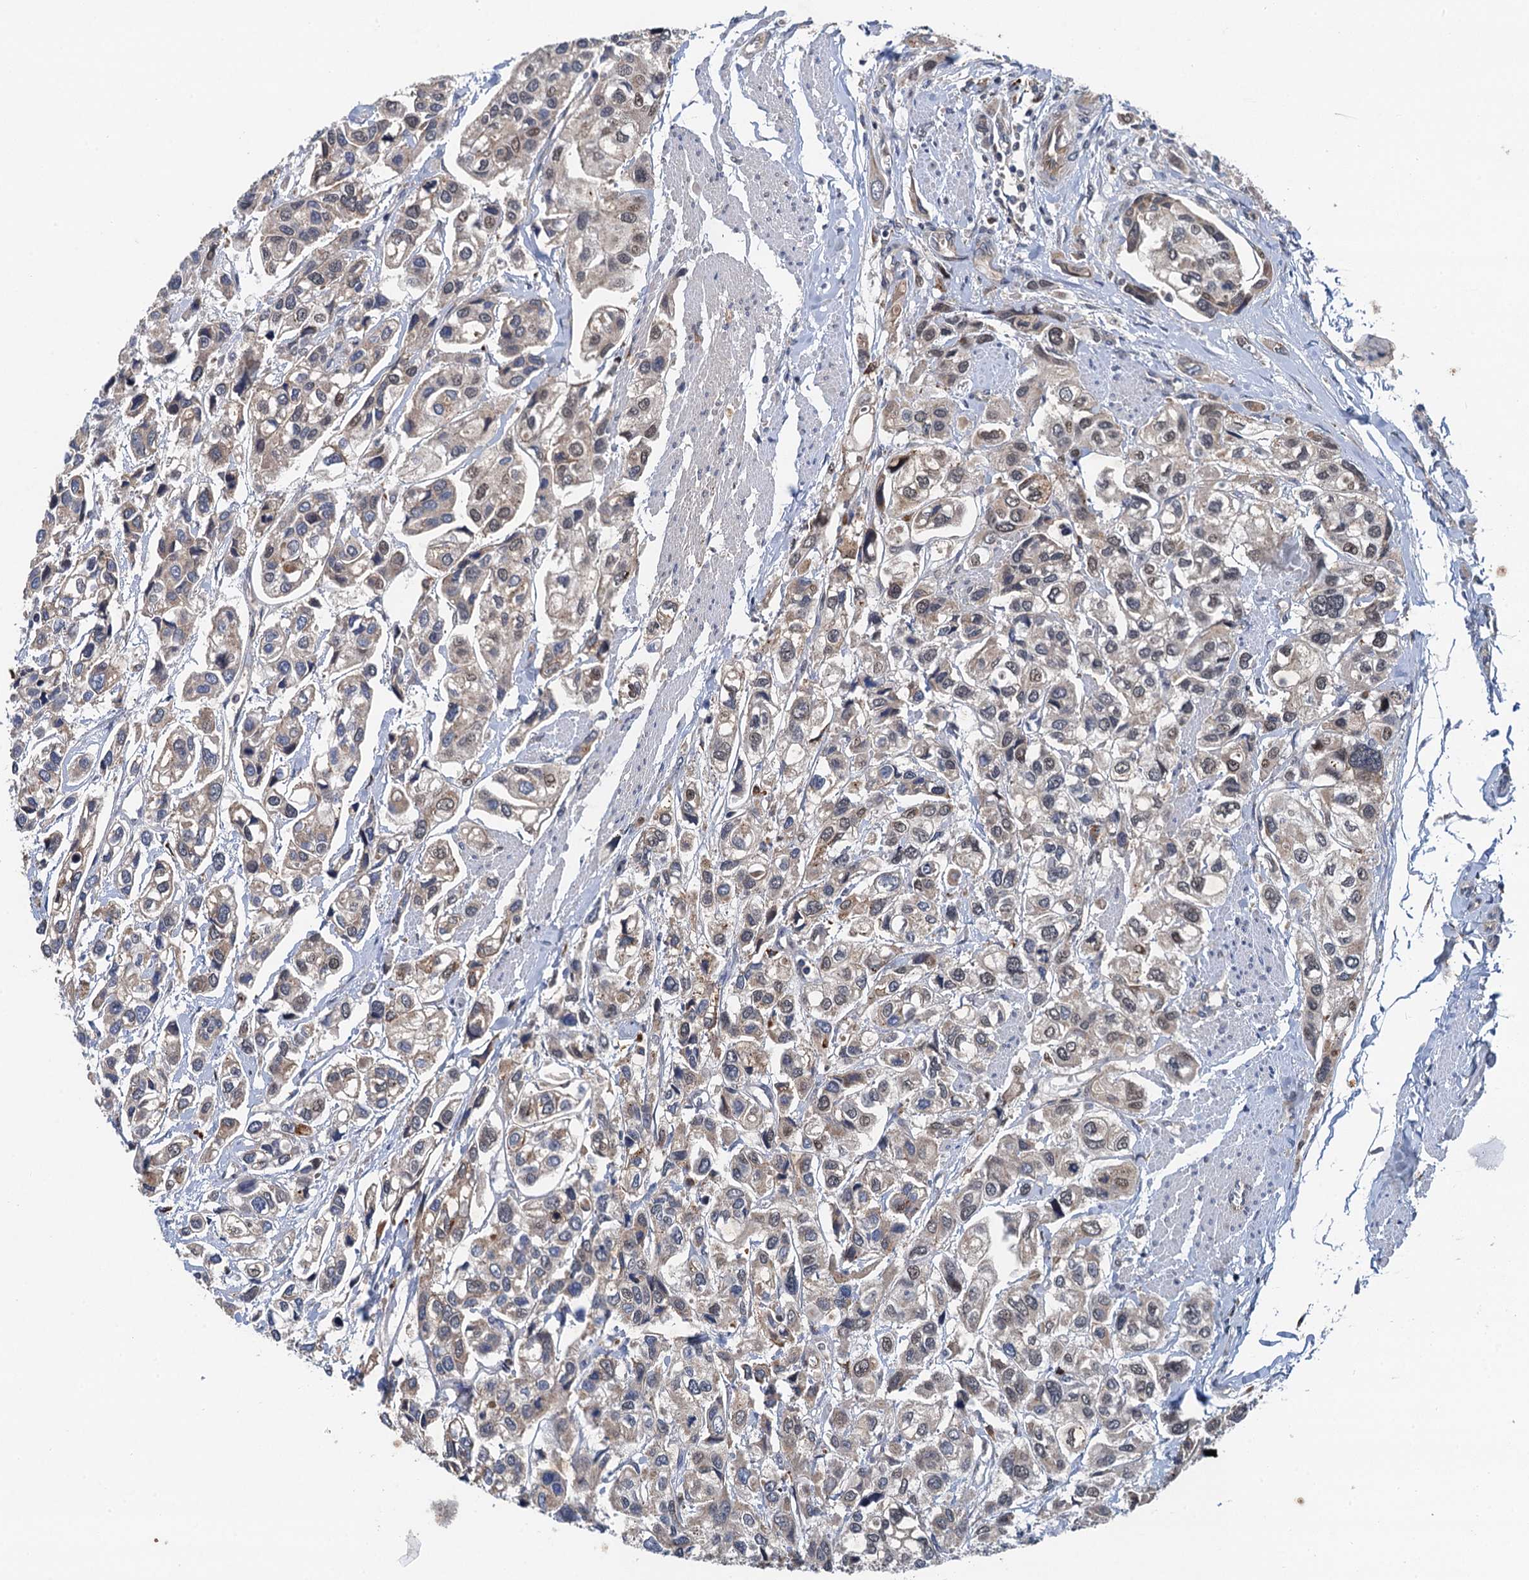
{"staining": {"intensity": "weak", "quantity": "<25%", "location": "cytoplasmic/membranous"}, "tissue": "urothelial cancer", "cell_type": "Tumor cells", "image_type": "cancer", "snomed": [{"axis": "morphology", "description": "Urothelial carcinoma, High grade"}, {"axis": "topography", "description": "Urinary bladder"}], "caption": "IHC histopathology image of urothelial cancer stained for a protein (brown), which reveals no staining in tumor cells.", "gene": "NLRP10", "patient": {"sex": "male", "age": 67}}